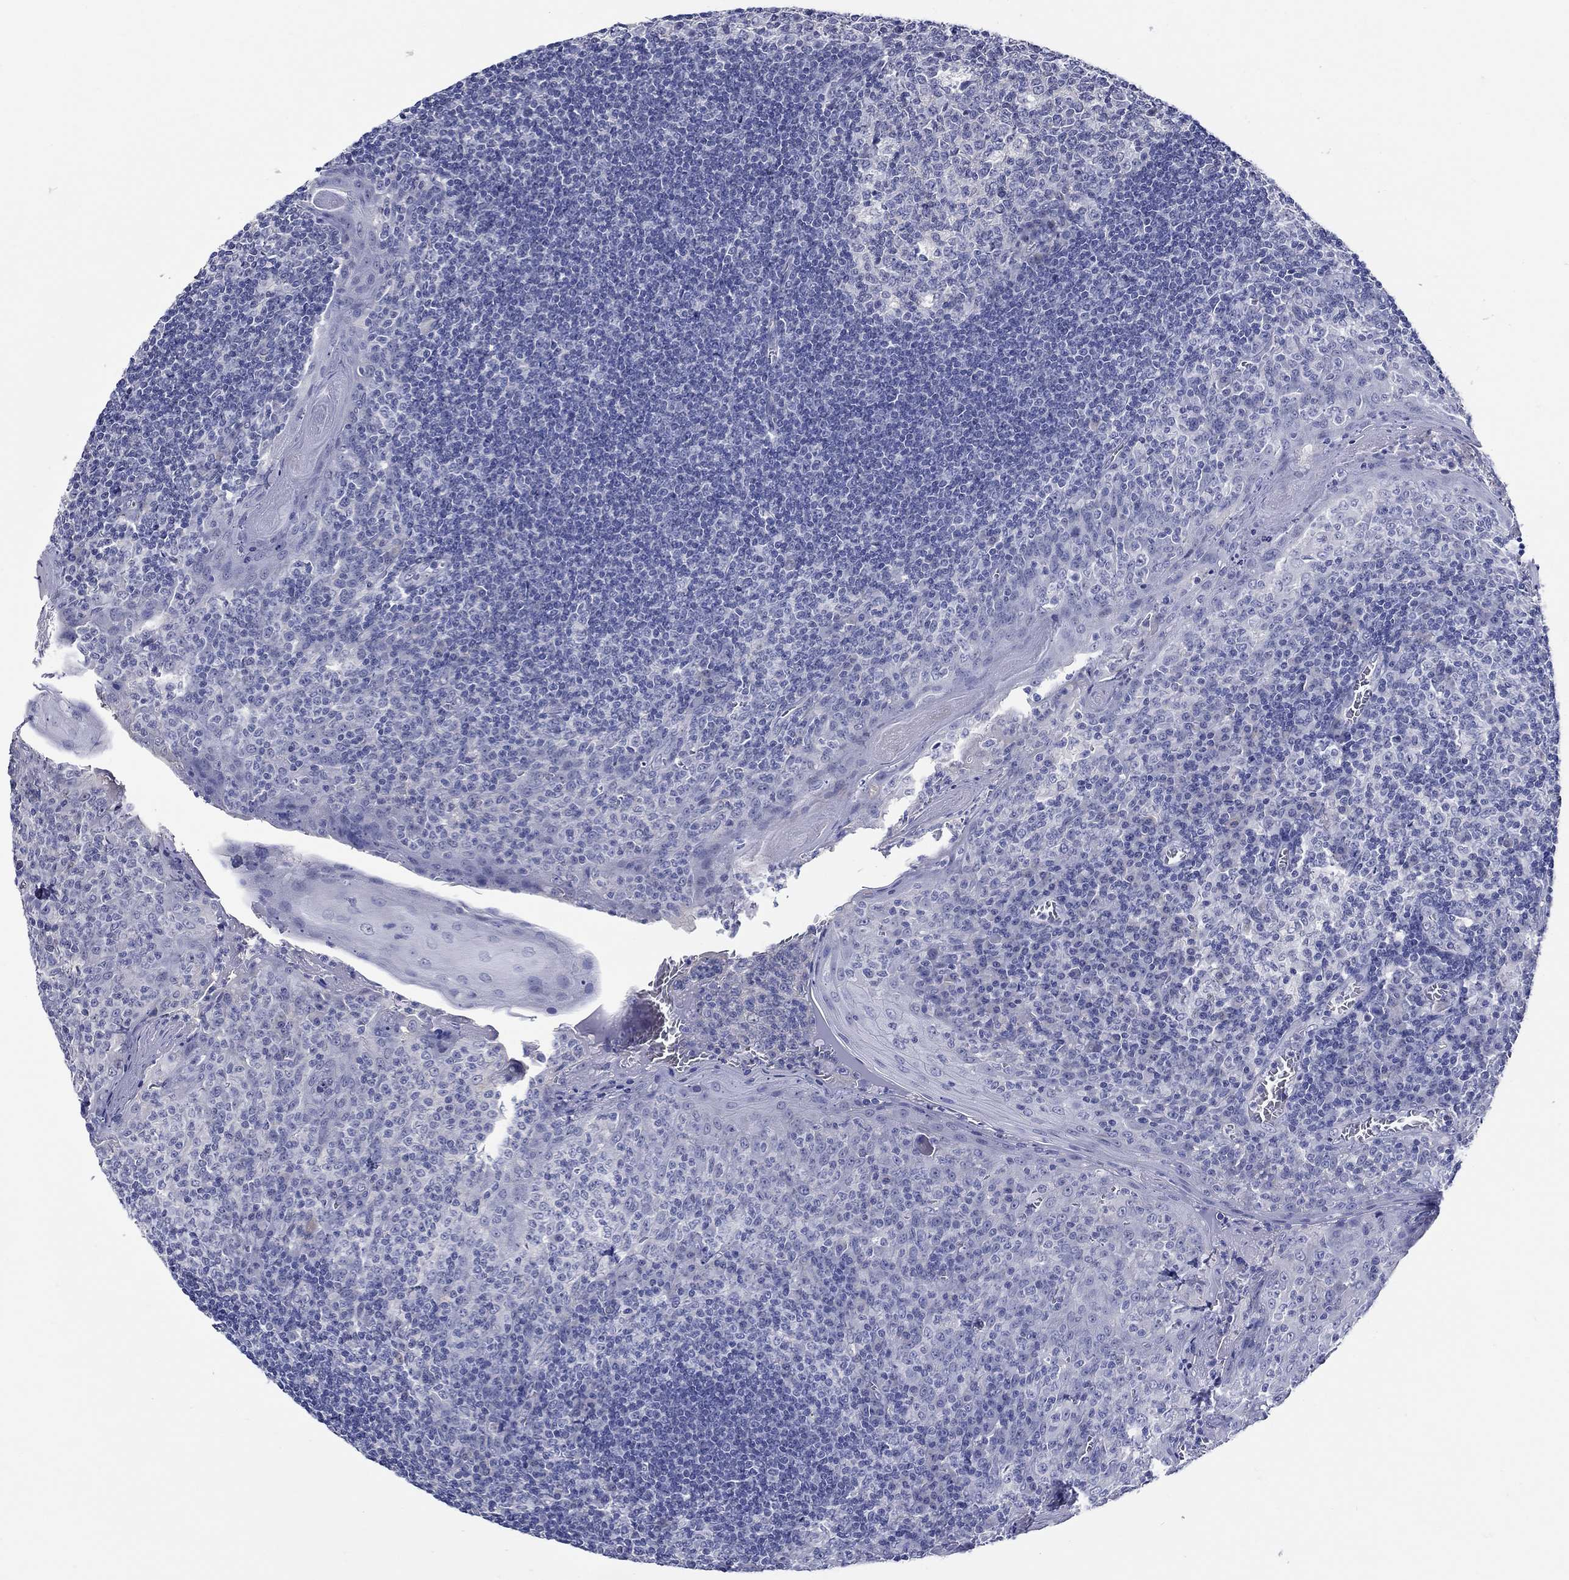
{"staining": {"intensity": "negative", "quantity": "none", "location": "none"}, "tissue": "tonsil", "cell_type": "Germinal center cells", "image_type": "normal", "snomed": [{"axis": "morphology", "description": "Normal tissue, NOS"}, {"axis": "topography", "description": "Tonsil"}], "caption": "An immunohistochemistry photomicrograph of unremarkable tonsil is shown. There is no staining in germinal center cells of tonsil. (DAB IHC, high magnification).", "gene": "SLC30A3", "patient": {"sex": "female", "age": 13}}